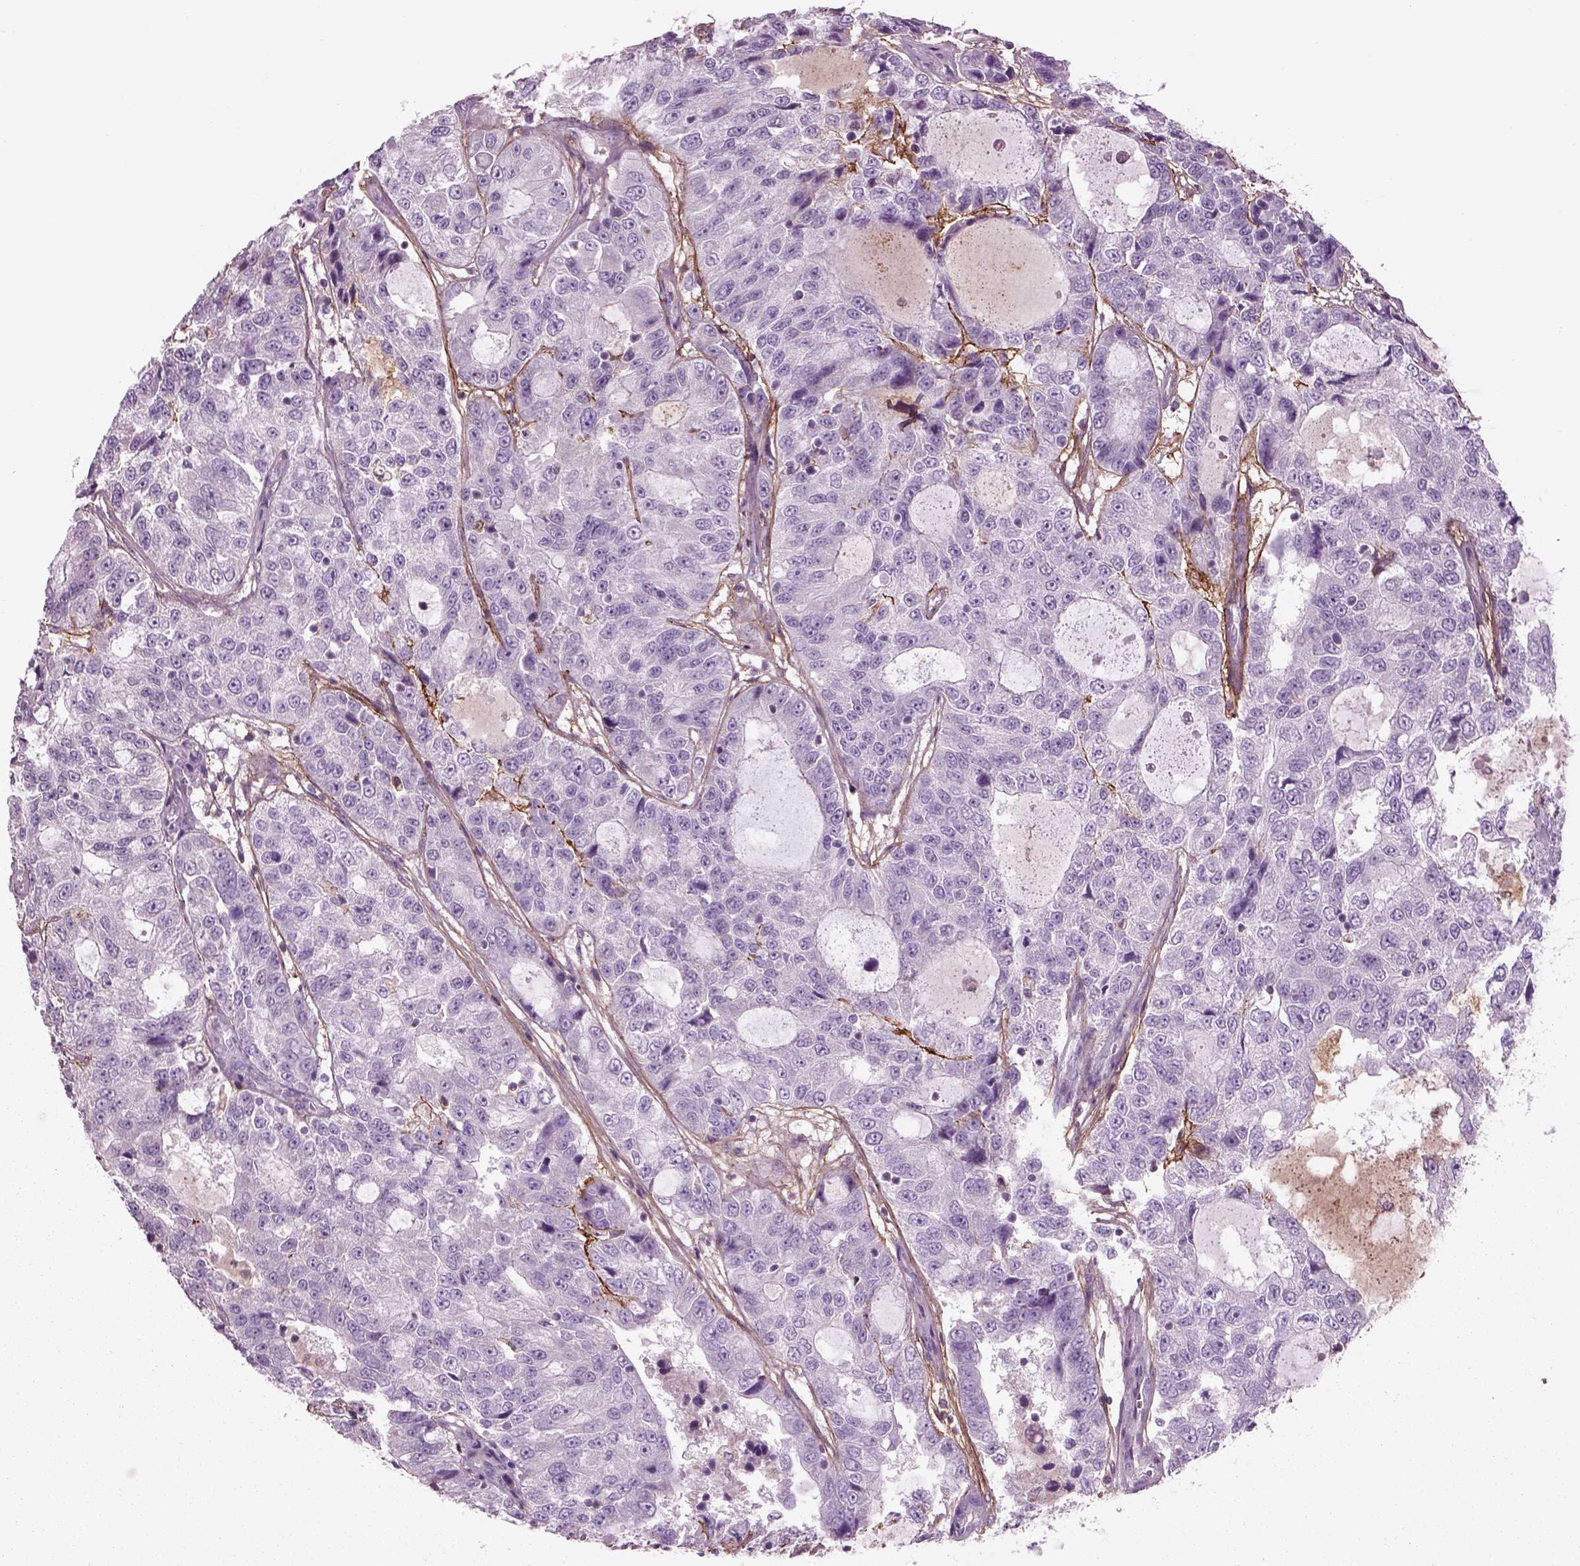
{"staining": {"intensity": "negative", "quantity": "none", "location": "none"}, "tissue": "urothelial cancer", "cell_type": "Tumor cells", "image_type": "cancer", "snomed": [{"axis": "morphology", "description": "Urothelial carcinoma, NOS"}, {"axis": "morphology", "description": "Urothelial carcinoma, High grade"}, {"axis": "topography", "description": "Urinary bladder"}], "caption": "This is a image of immunohistochemistry staining of high-grade urothelial carcinoma, which shows no positivity in tumor cells.", "gene": "EMILIN2", "patient": {"sex": "female", "age": 73}}